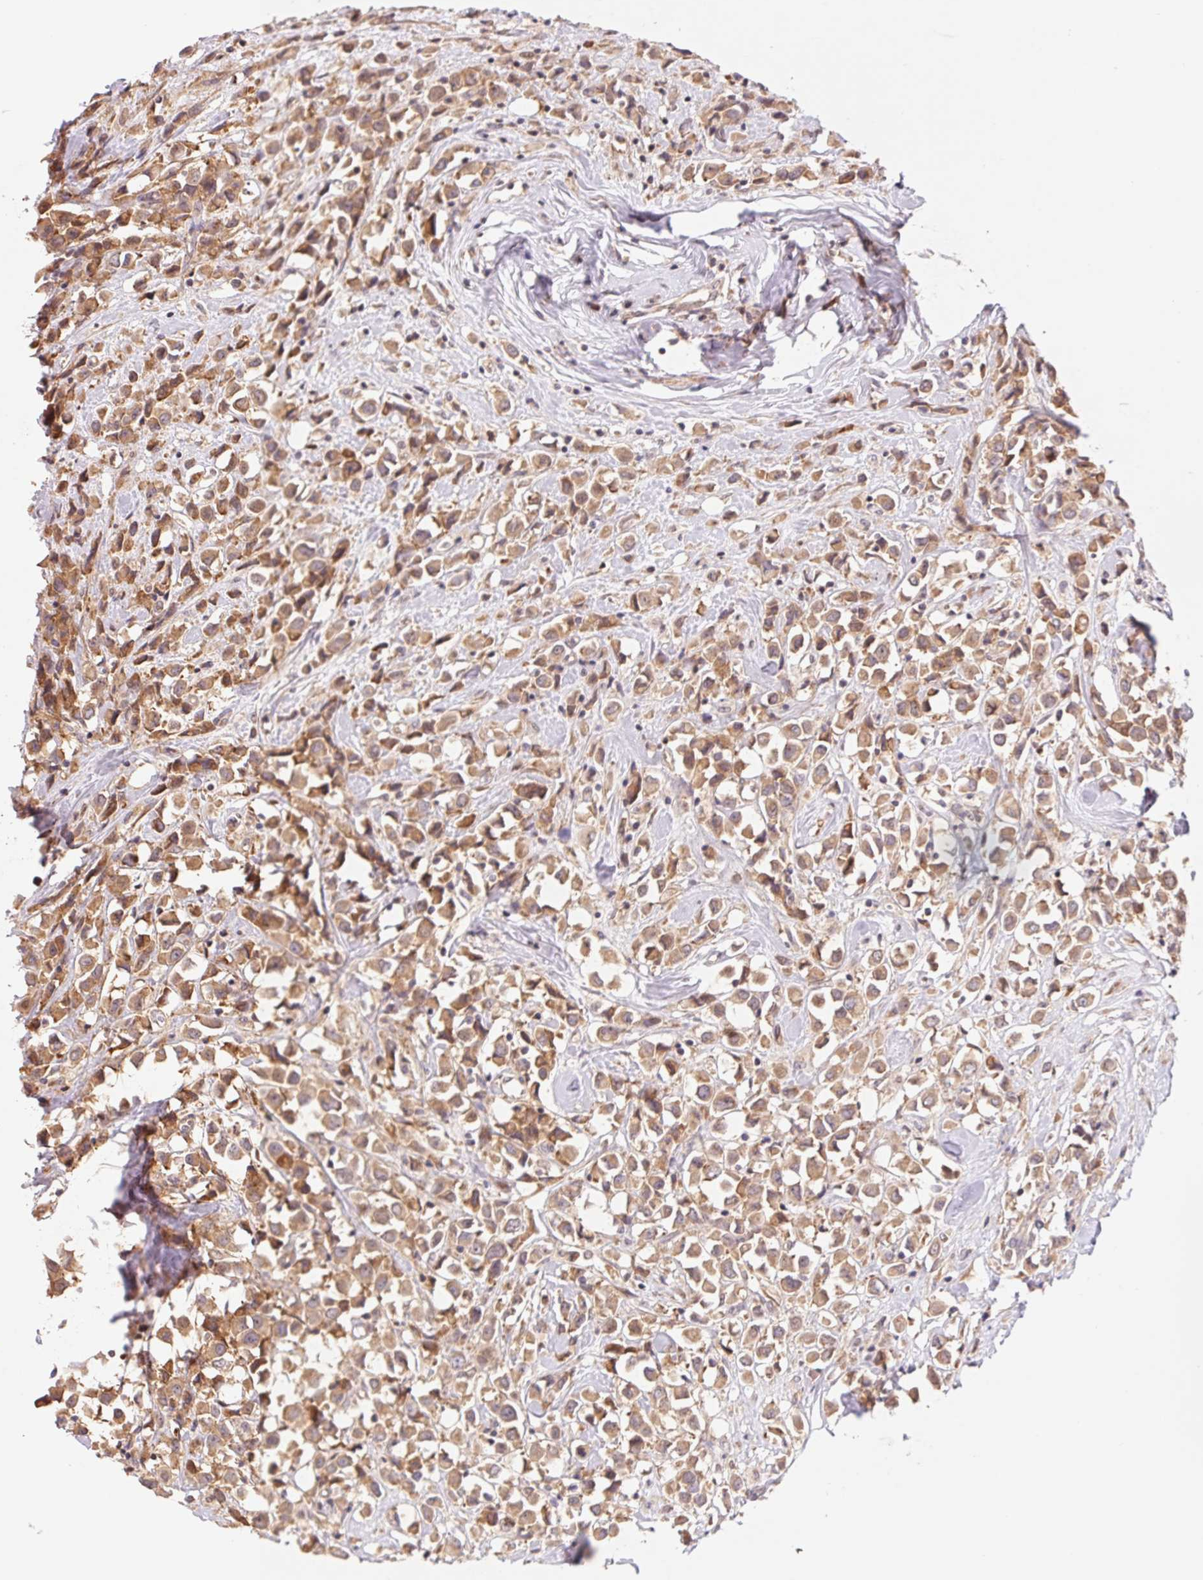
{"staining": {"intensity": "moderate", "quantity": ">75%", "location": "cytoplasmic/membranous"}, "tissue": "breast cancer", "cell_type": "Tumor cells", "image_type": "cancer", "snomed": [{"axis": "morphology", "description": "Duct carcinoma"}, {"axis": "topography", "description": "Breast"}], "caption": "Human invasive ductal carcinoma (breast) stained with a brown dye demonstrates moderate cytoplasmic/membranous positive staining in about >75% of tumor cells.", "gene": "RPL27A", "patient": {"sex": "female", "age": 61}}